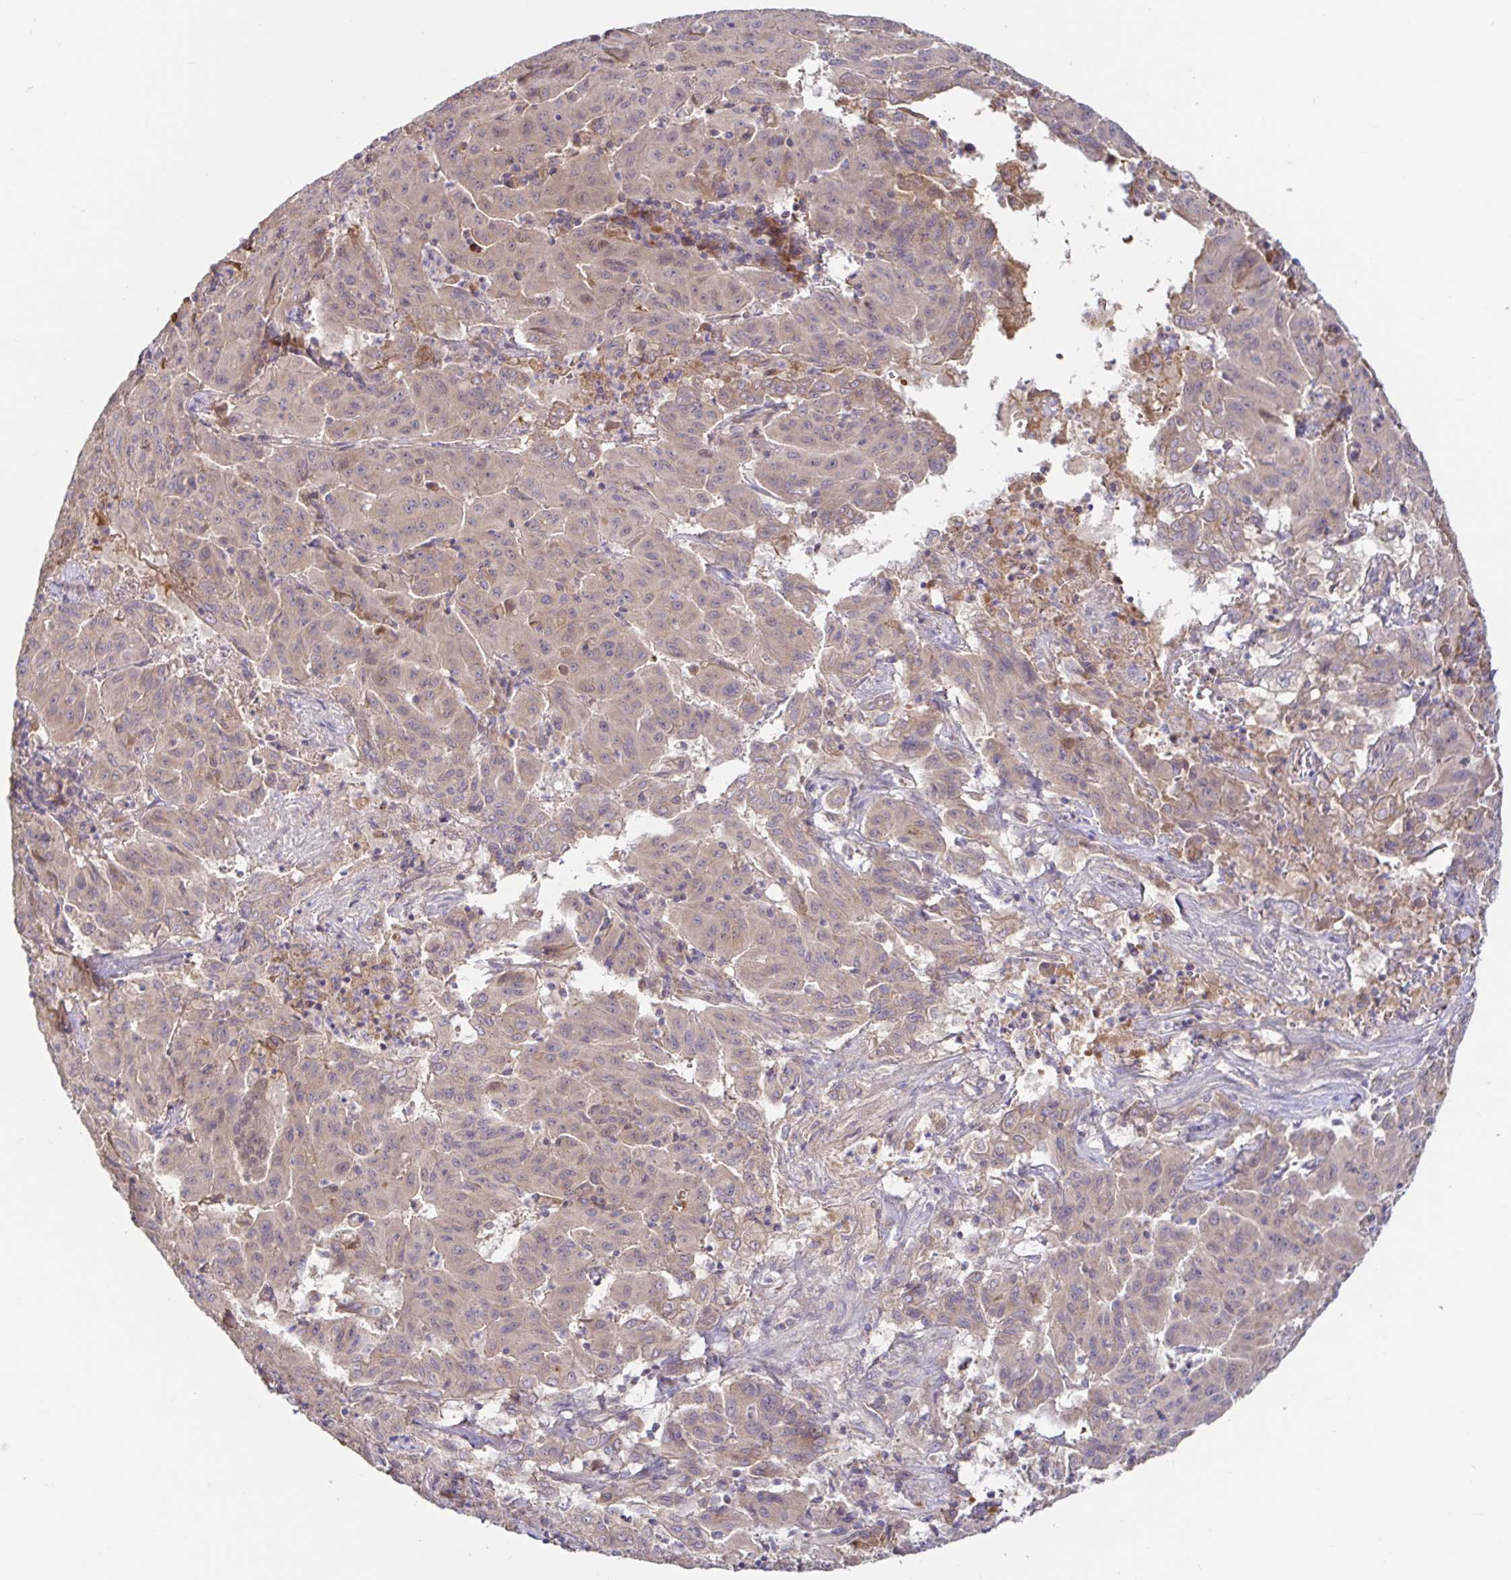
{"staining": {"intensity": "weak", "quantity": "25%-75%", "location": "cytoplasmic/membranous"}, "tissue": "pancreatic cancer", "cell_type": "Tumor cells", "image_type": "cancer", "snomed": [{"axis": "morphology", "description": "Adenocarcinoma, NOS"}, {"axis": "topography", "description": "Pancreas"}], "caption": "This histopathology image shows pancreatic adenocarcinoma stained with IHC to label a protein in brown. The cytoplasmic/membranous of tumor cells show weak positivity for the protein. Nuclei are counter-stained blue.", "gene": "LARP1", "patient": {"sex": "male", "age": 63}}